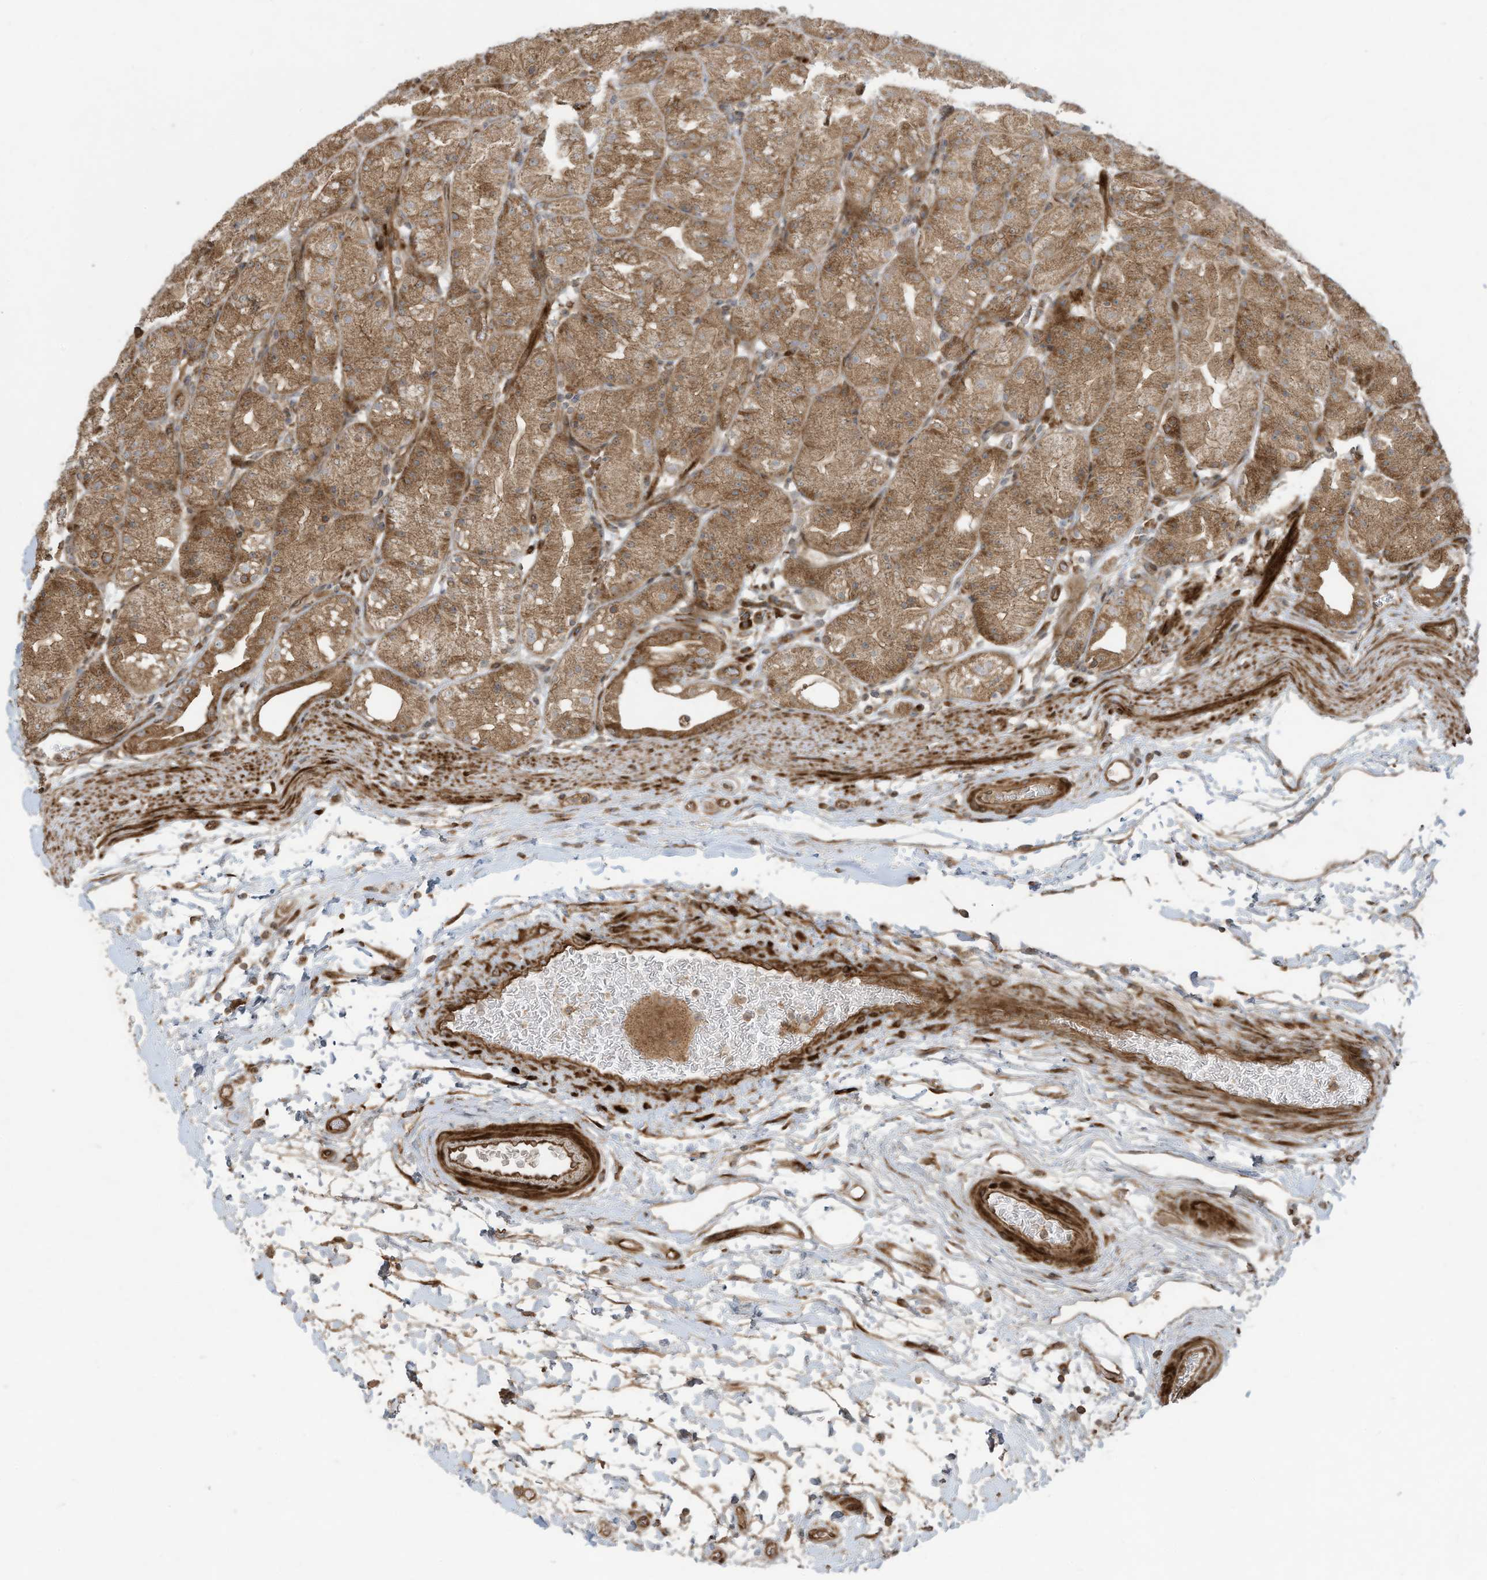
{"staining": {"intensity": "moderate", "quantity": ">75%", "location": "cytoplasmic/membranous"}, "tissue": "stomach", "cell_type": "Glandular cells", "image_type": "normal", "snomed": [{"axis": "morphology", "description": "Normal tissue, NOS"}, {"axis": "topography", "description": "Stomach, upper"}], "caption": "Immunohistochemistry (IHC) (DAB) staining of benign human stomach displays moderate cytoplasmic/membranous protein positivity in approximately >75% of glandular cells. (Stains: DAB (3,3'-diaminobenzidine) in brown, nuclei in blue, Microscopy: brightfield microscopy at high magnification).", "gene": "DDIT4", "patient": {"sex": "male", "age": 48}}